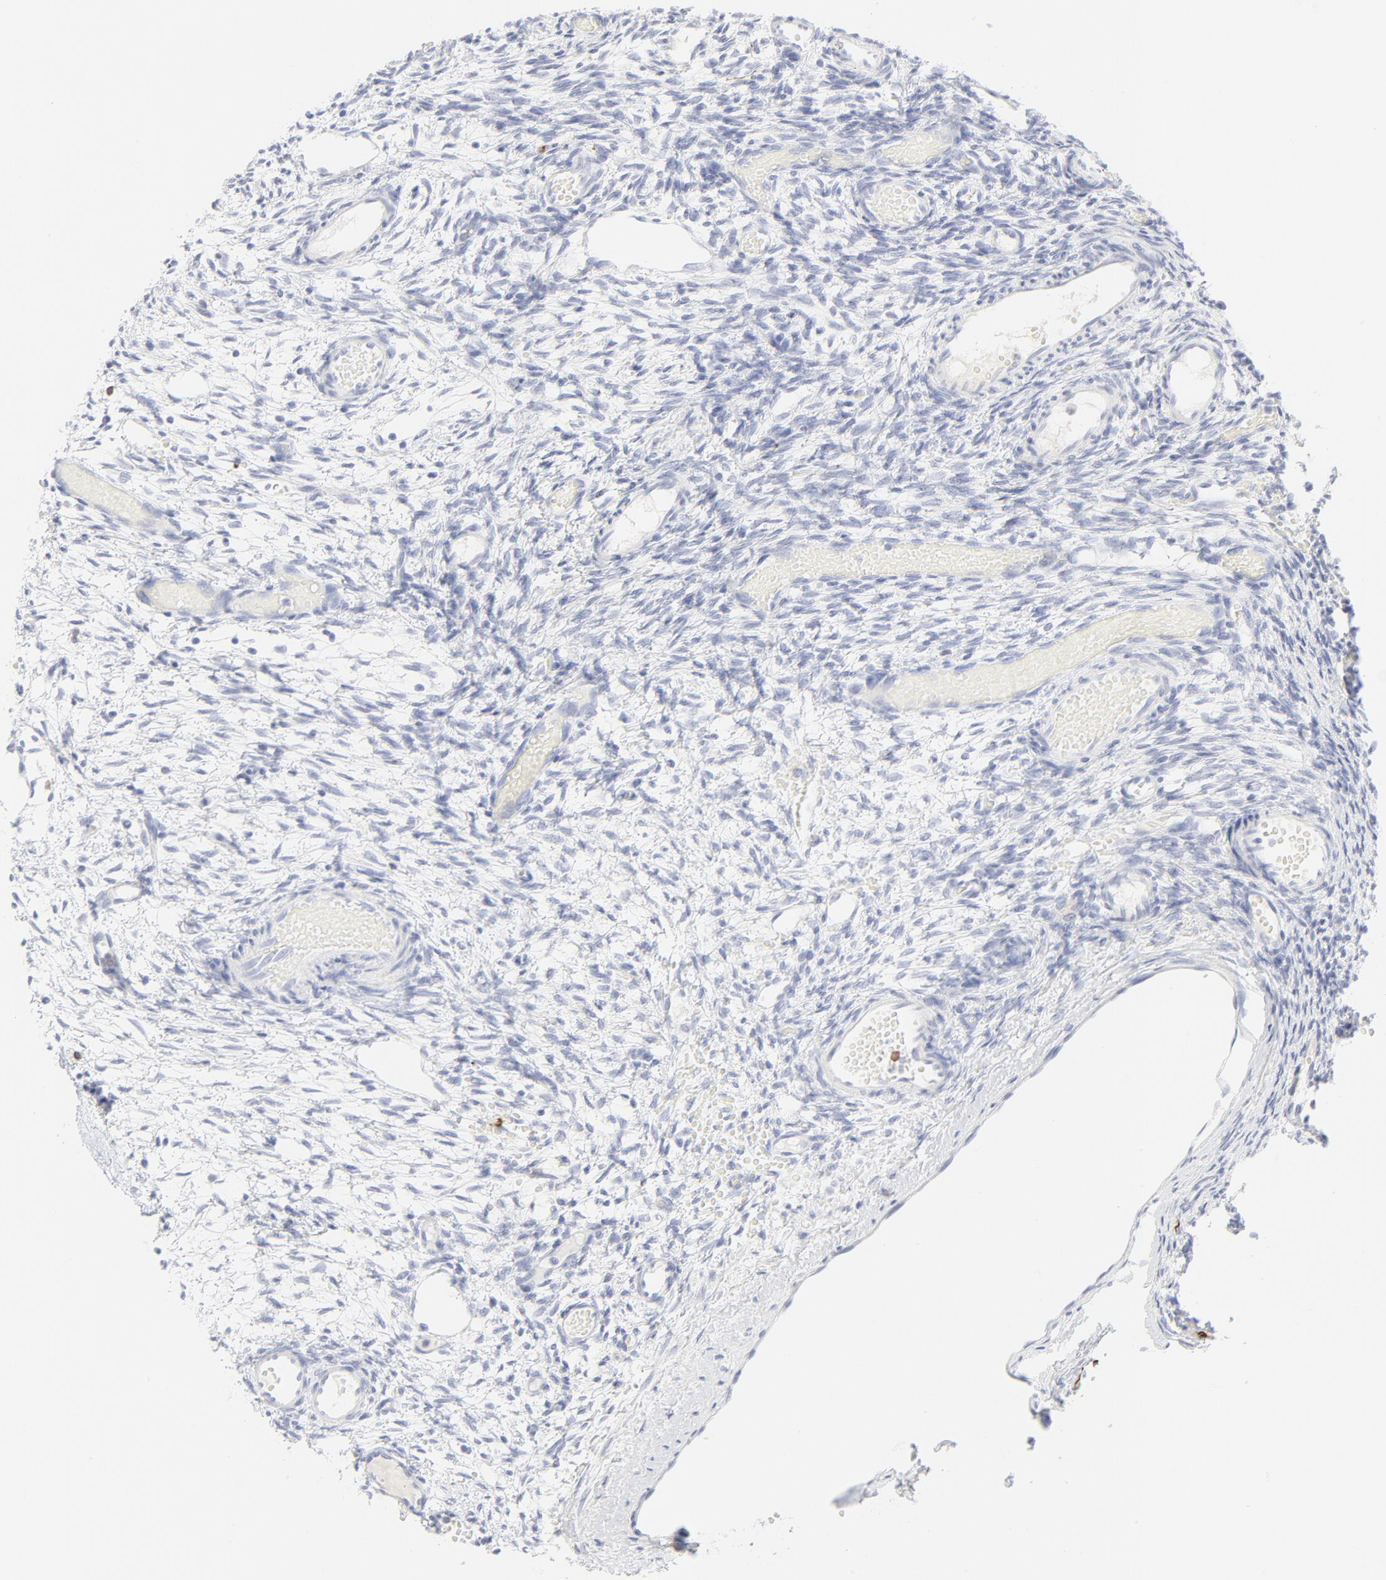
{"staining": {"intensity": "negative", "quantity": "none", "location": "none"}, "tissue": "ovary", "cell_type": "Ovarian stroma cells", "image_type": "normal", "snomed": [{"axis": "morphology", "description": "Normal tissue, NOS"}, {"axis": "topography", "description": "Ovary"}], "caption": "The IHC image has no significant positivity in ovarian stroma cells of ovary. (Stains: DAB (3,3'-diaminobenzidine) immunohistochemistry with hematoxylin counter stain, Microscopy: brightfield microscopy at high magnification).", "gene": "CCR7", "patient": {"sex": "female", "age": 35}}